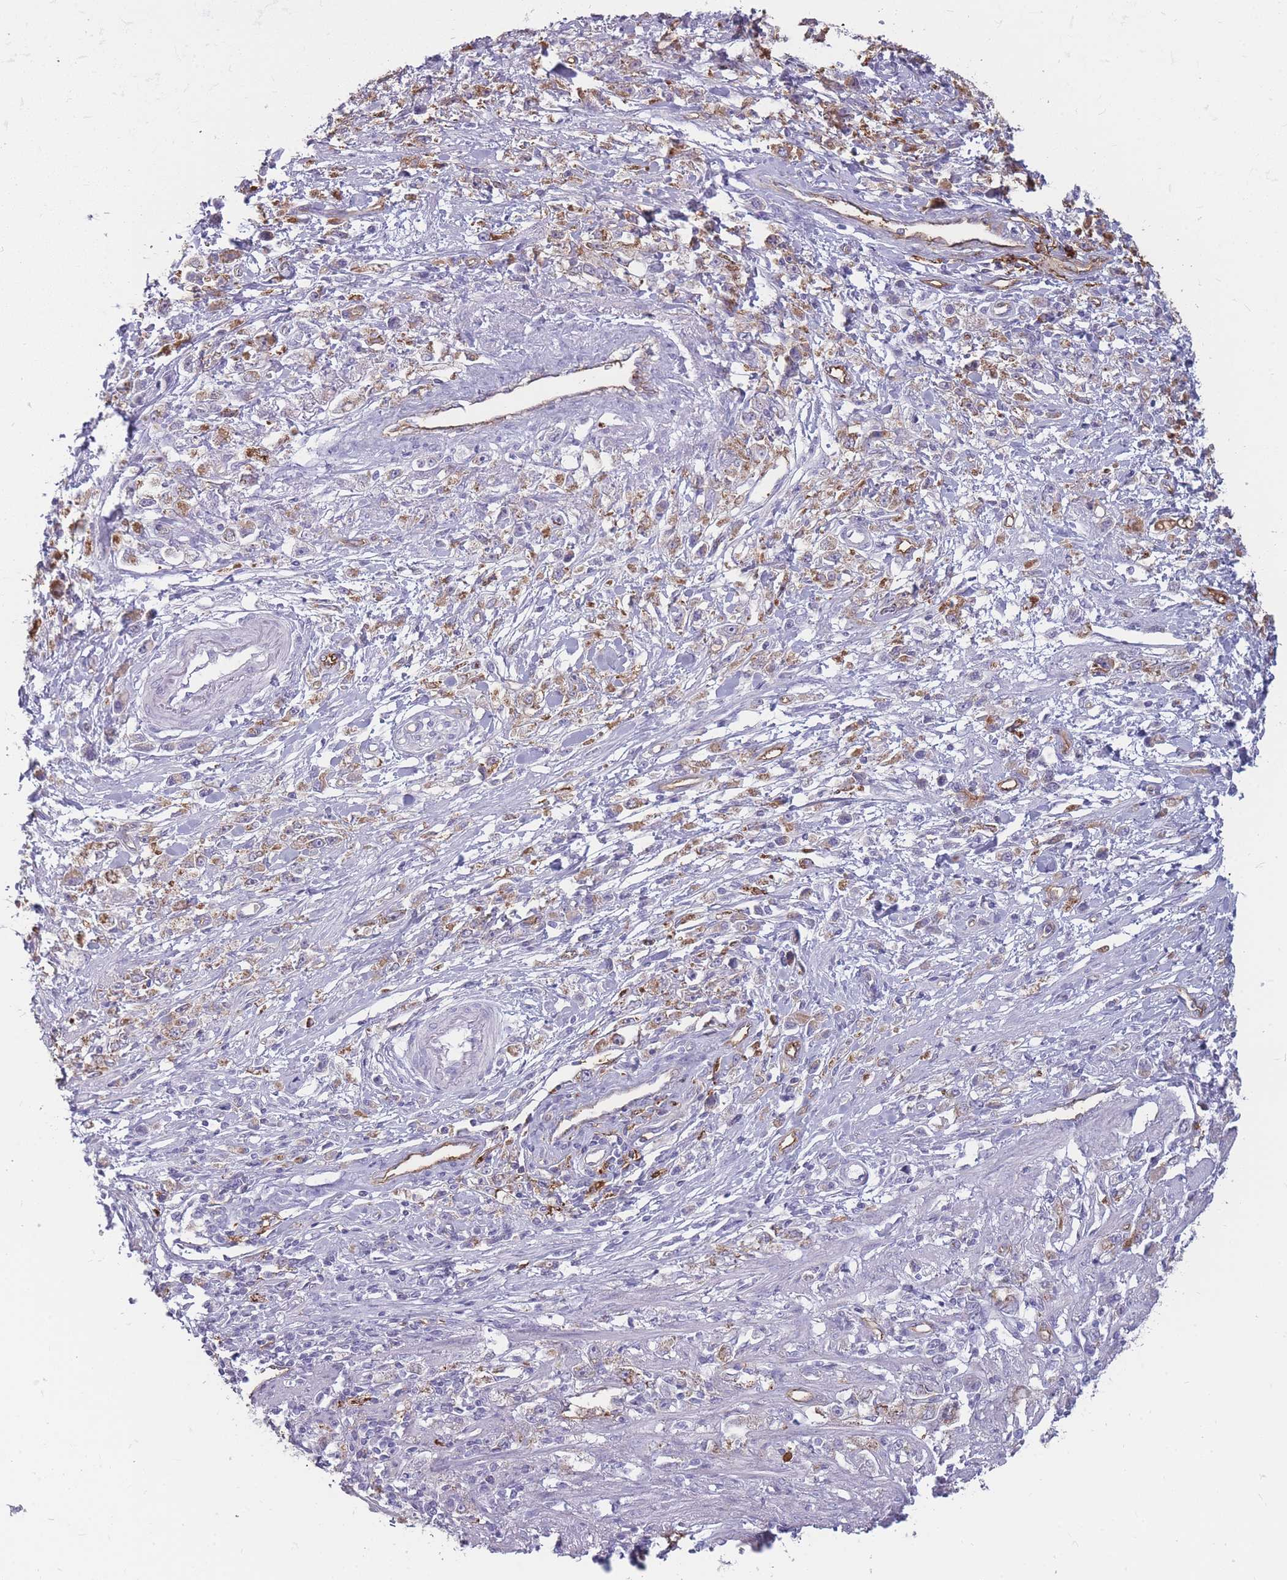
{"staining": {"intensity": "weak", "quantity": "25%-75%", "location": "cytoplasmic/membranous"}, "tissue": "stomach cancer", "cell_type": "Tumor cells", "image_type": "cancer", "snomed": [{"axis": "morphology", "description": "Adenocarcinoma, NOS"}, {"axis": "topography", "description": "Stomach"}], "caption": "Tumor cells display low levels of weak cytoplasmic/membranous expression in approximately 25%-75% of cells in human adenocarcinoma (stomach).", "gene": "GNA11", "patient": {"sex": "female", "age": 59}}